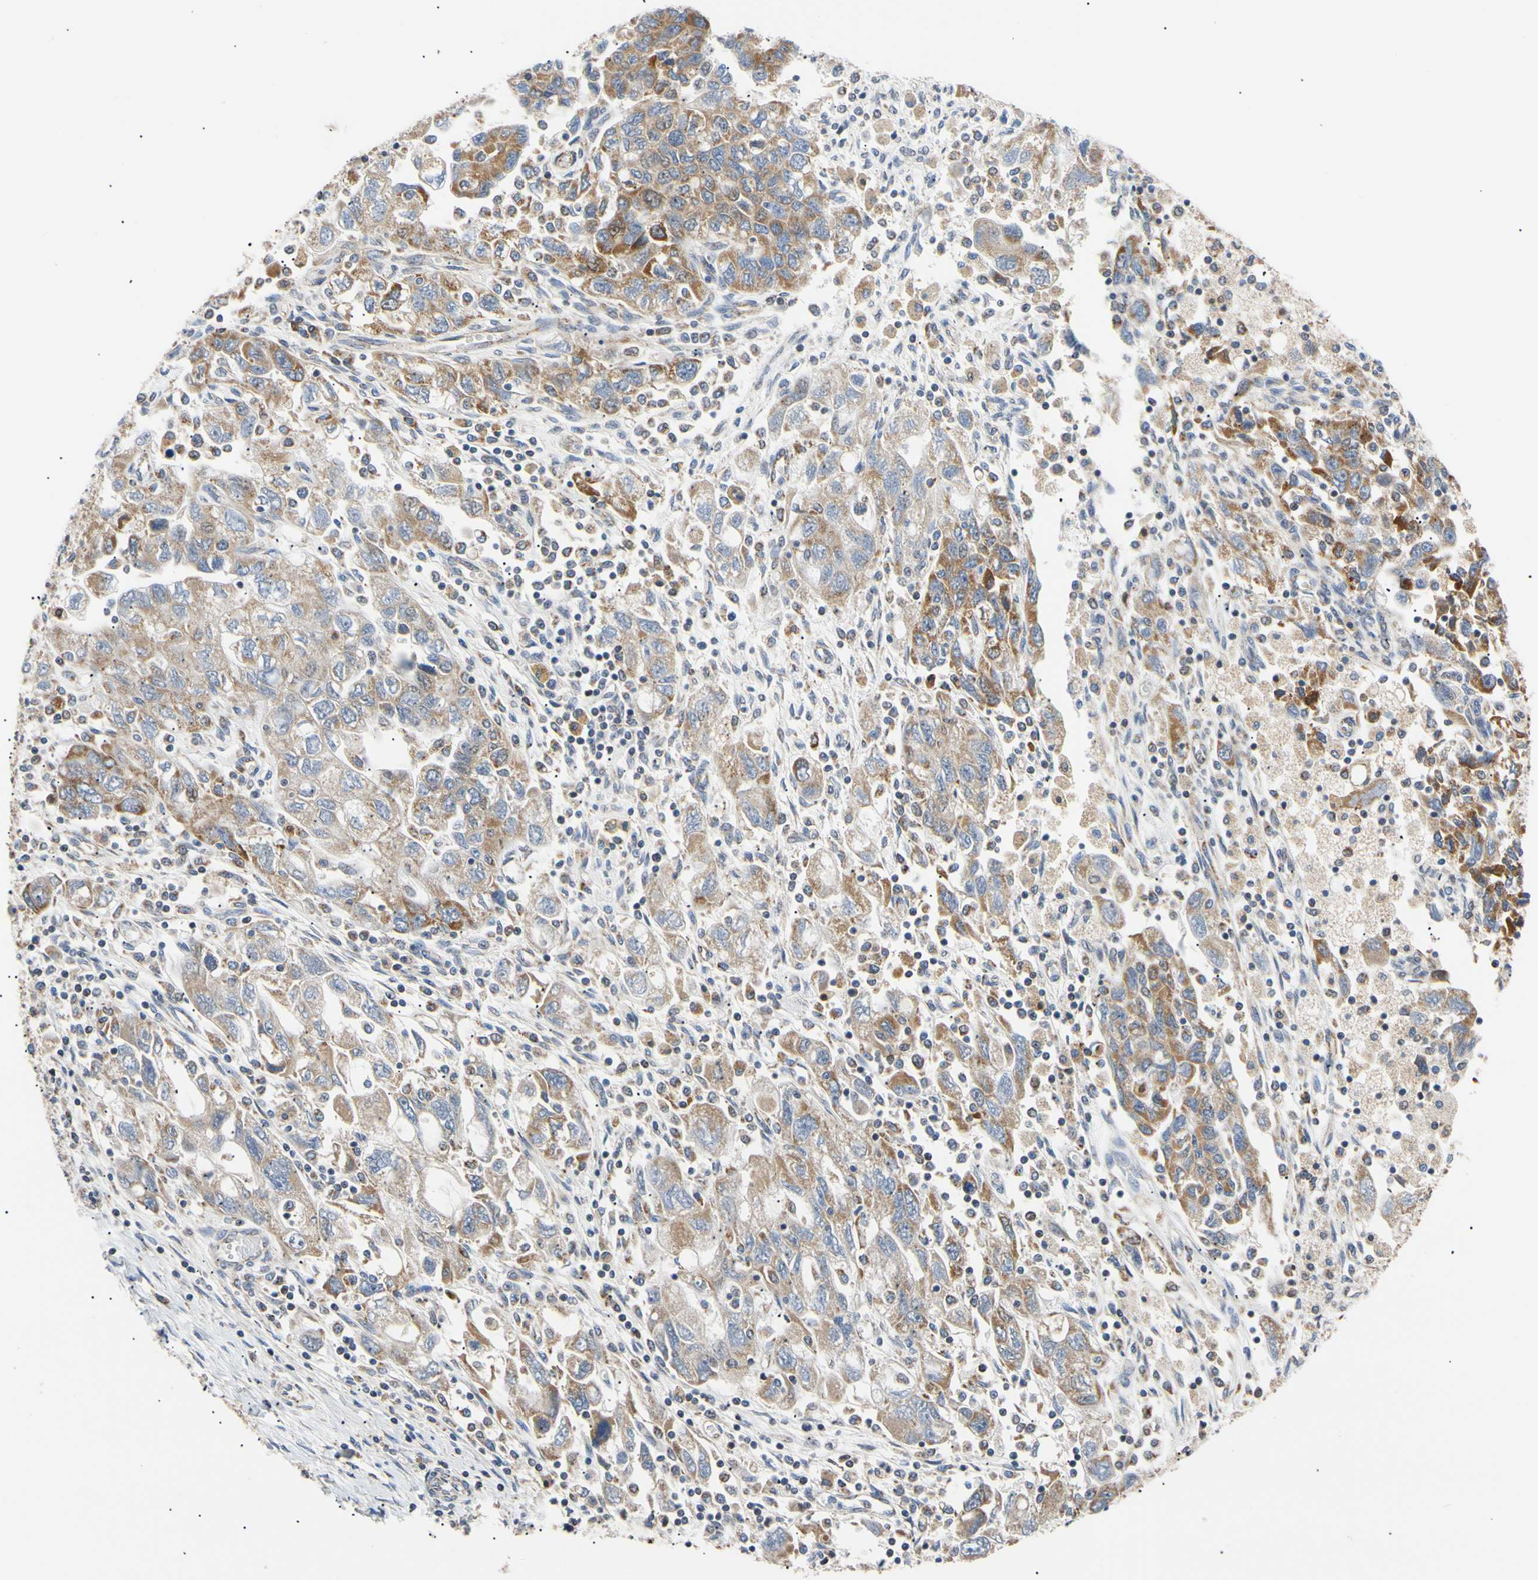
{"staining": {"intensity": "moderate", "quantity": ">75%", "location": "cytoplasmic/membranous"}, "tissue": "ovarian cancer", "cell_type": "Tumor cells", "image_type": "cancer", "snomed": [{"axis": "morphology", "description": "Carcinoma, NOS"}, {"axis": "morphology", "description": "Cystadenocarcinoma, serous, NOS"}, {"axis": "topography", "description": "Ovary"}], "caption": "IHC histopathology image of neoplastic tissue: human ovarian serous cystadenocarcinoma stained using immunohistochemistry (IHC) exhibits medium levels of moderate protein expression localized specifically in the cytoplasmic/membranous of tumor cells, appearing as a cytoplasmic/membranous brown color.", "gene": "ACAT1", "patient": {"sex": "female", "age": 69}}